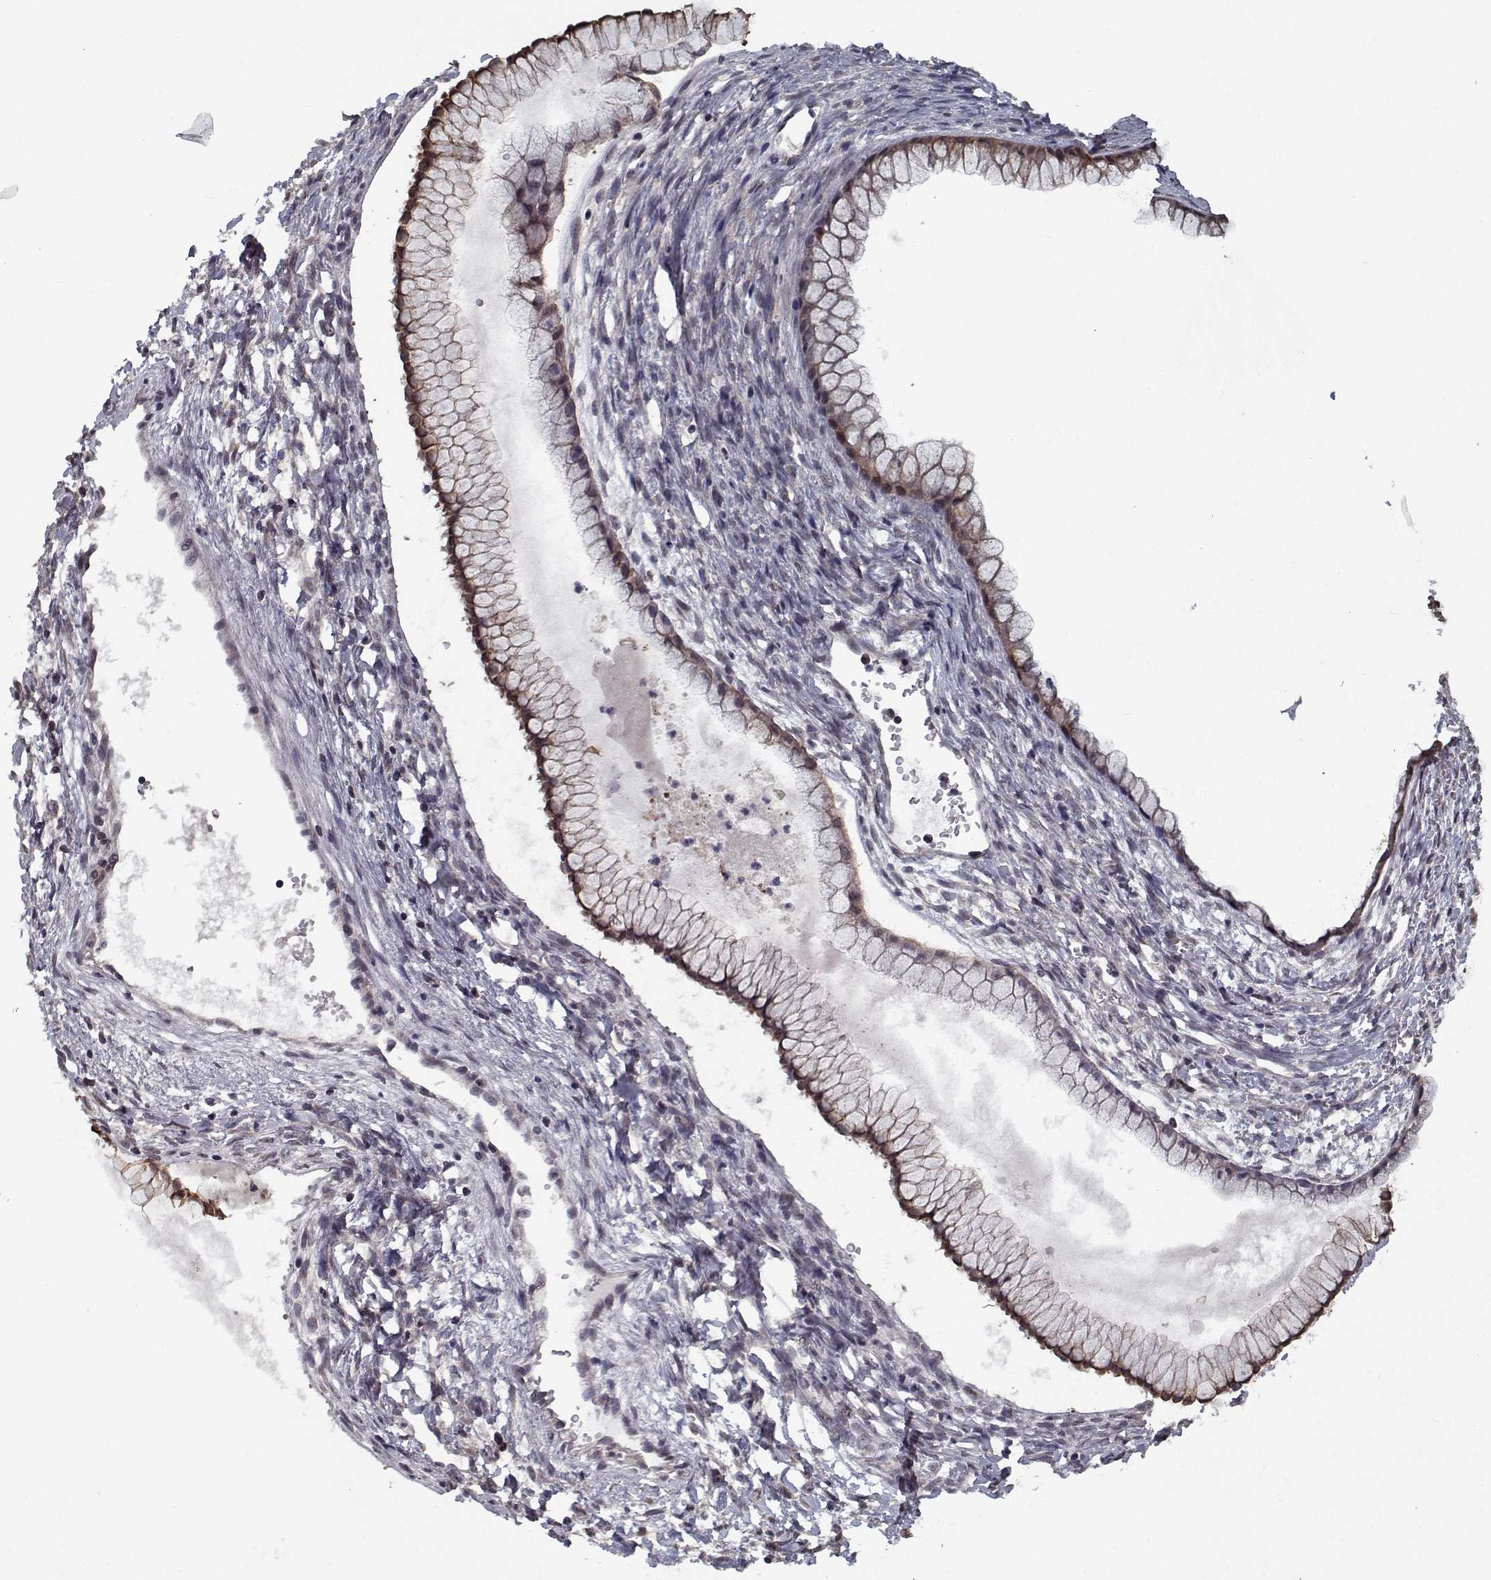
{"staining": {"intensity": "moderate", "quantity": ">75%", "location": "cytoplasmic/membranous"}, "tissue": "ovarian cancer", "cell_type": "Tumor cells", "image_type": "cancer", "snomed": [{"axis": "morphology", "description": "Cystadenocarcinoma, mucinous, NOS"}, {"axis": "topography", "description": "Ovary"}], "caption": "Protein staining shows moderate cytoplasmic/membranous expression in about >75% of tumor cells in mucinous cystadenocarcinoma (ovarian).", "gene": "NLK", "patient": {"sex": "female", "age": 41}}